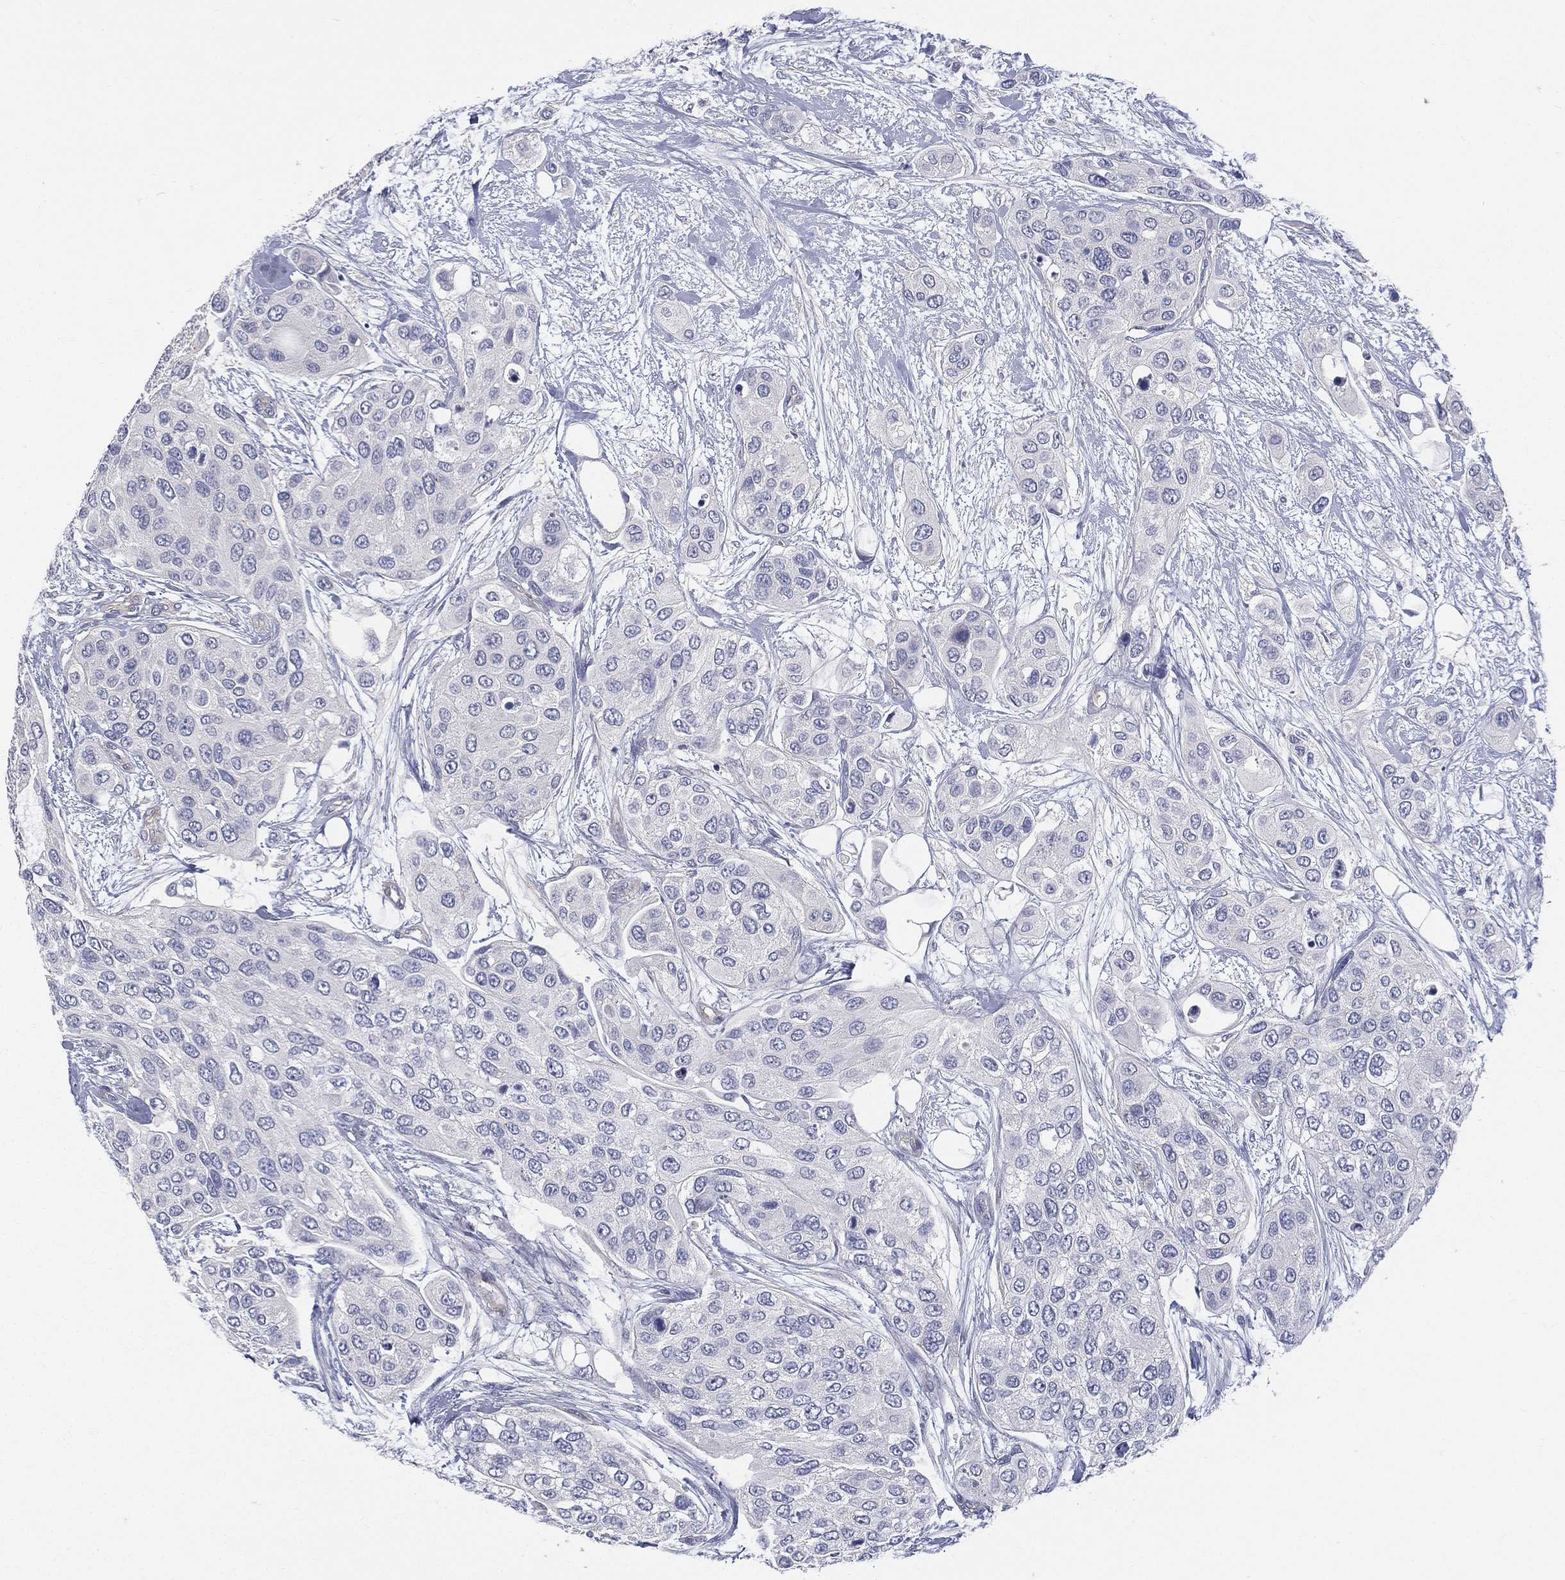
{"staining": {"intensity": "negative", "quantity": "none", "location": "none"}, "tissue": "urothelial cancer", "cell_type": "Tumor cells", "image_type": "cancer", "snomed": [{"axis": "morphology", "description": "Urothelial carcinoma, High grade"}, {"axis": "topography", "description": "Urinary bladder"}], "caption": "An immunohistochemistry histopathology image of urothelial carcinoma (high-grade) is shown. There is no staining in tumor cells of urothelial carcinoma (high-grade).", "gene": "ETNPPL", "patient": {"sex": "male", "age": 77}}